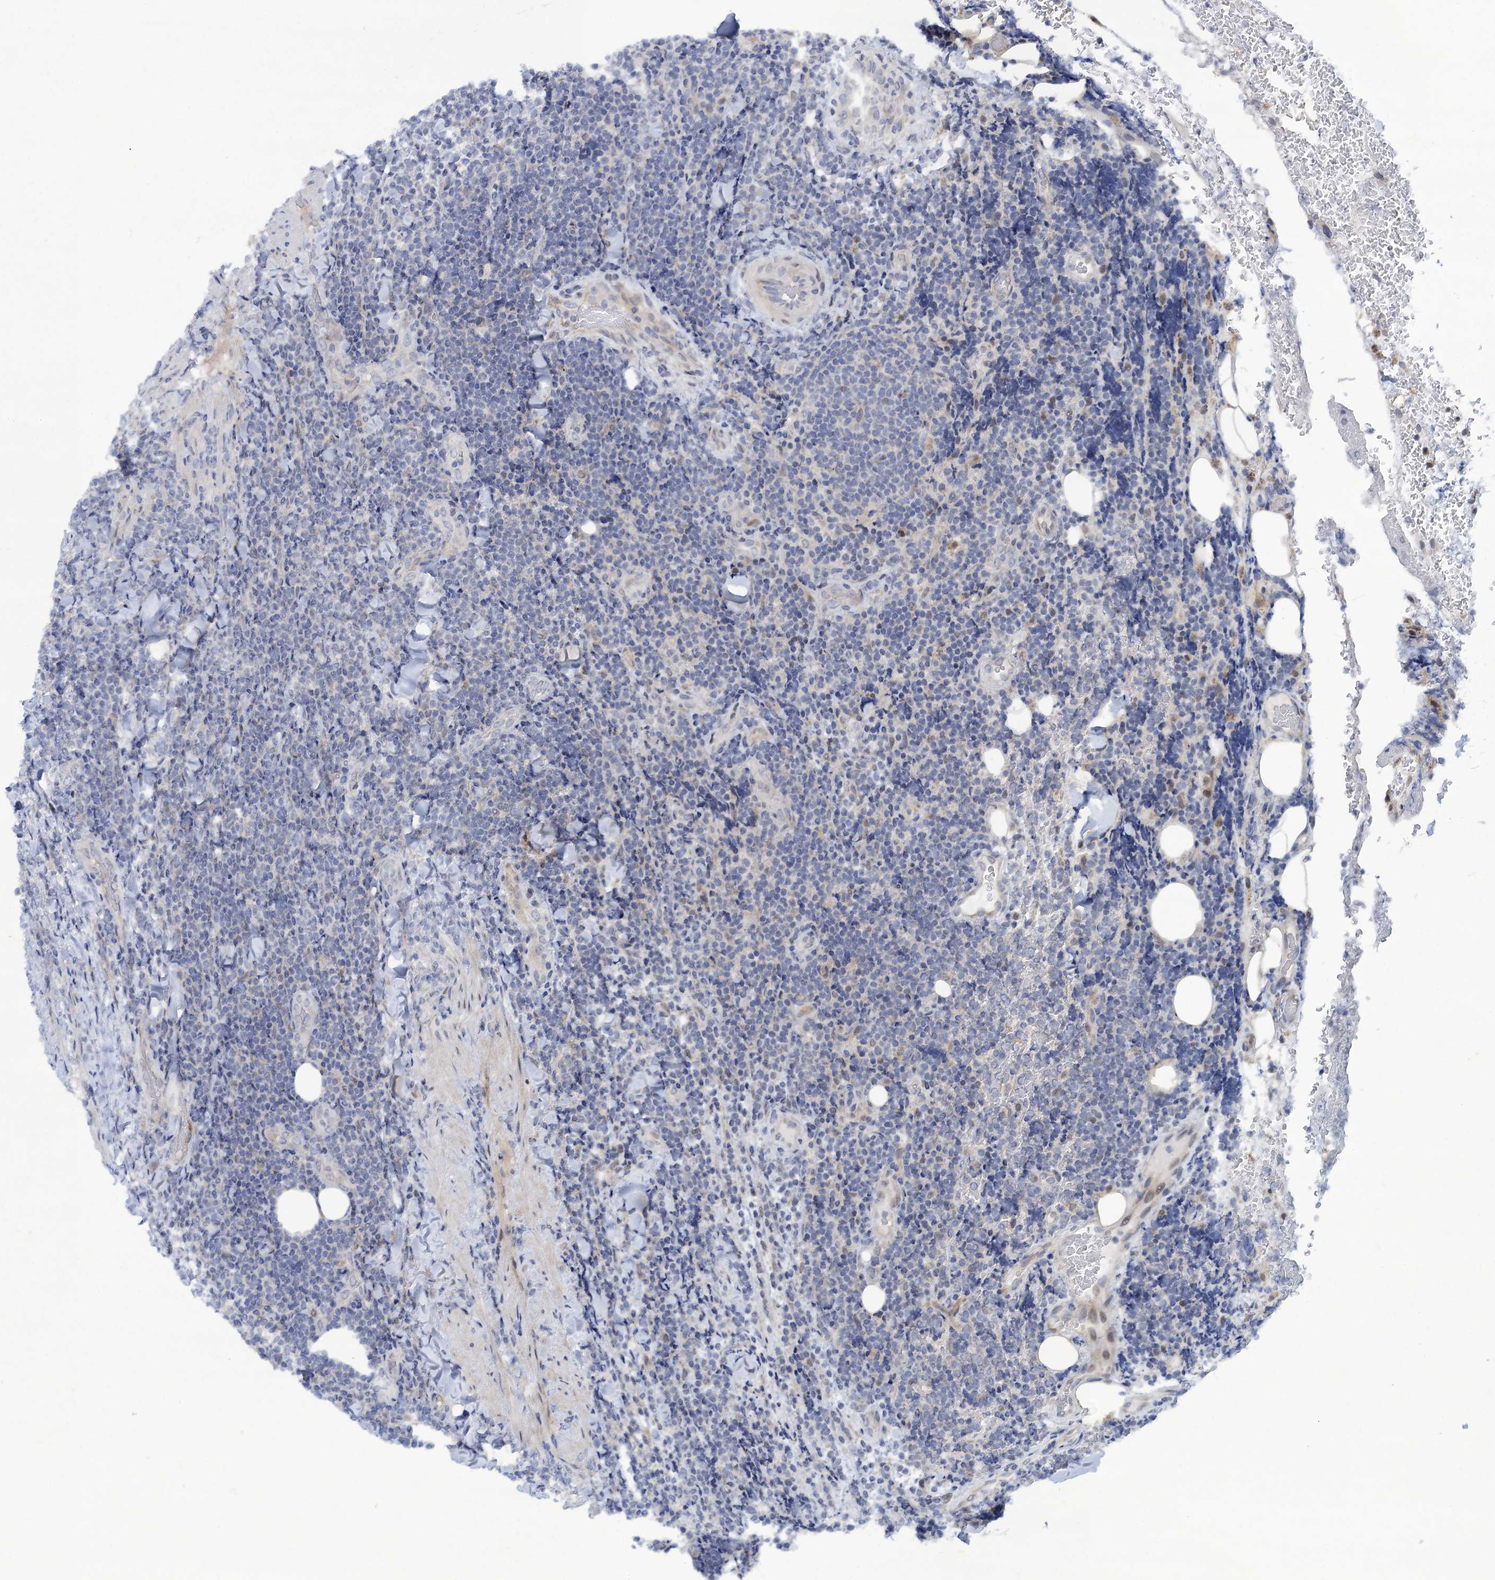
{"staining": {"intensity": "negative", "quantity": "none", "location": "none"}, "tissue": "lymphoma", "cell_type": "Tumor cells", "image_type": "cancer", "snomed": [{"axis": "morphology", "description": "Malignant lymphoma, non-Hodgkin's type, Low grade"}, {"axis": "topography", "description": "Lymph node"}], "caption": "Human lymphoma stained for a protein using immunohistochemistry (IHC) displays no expression in tumor cells.", "gene": "QPCTL", "patient": {"sex": "male", "age": 66}}